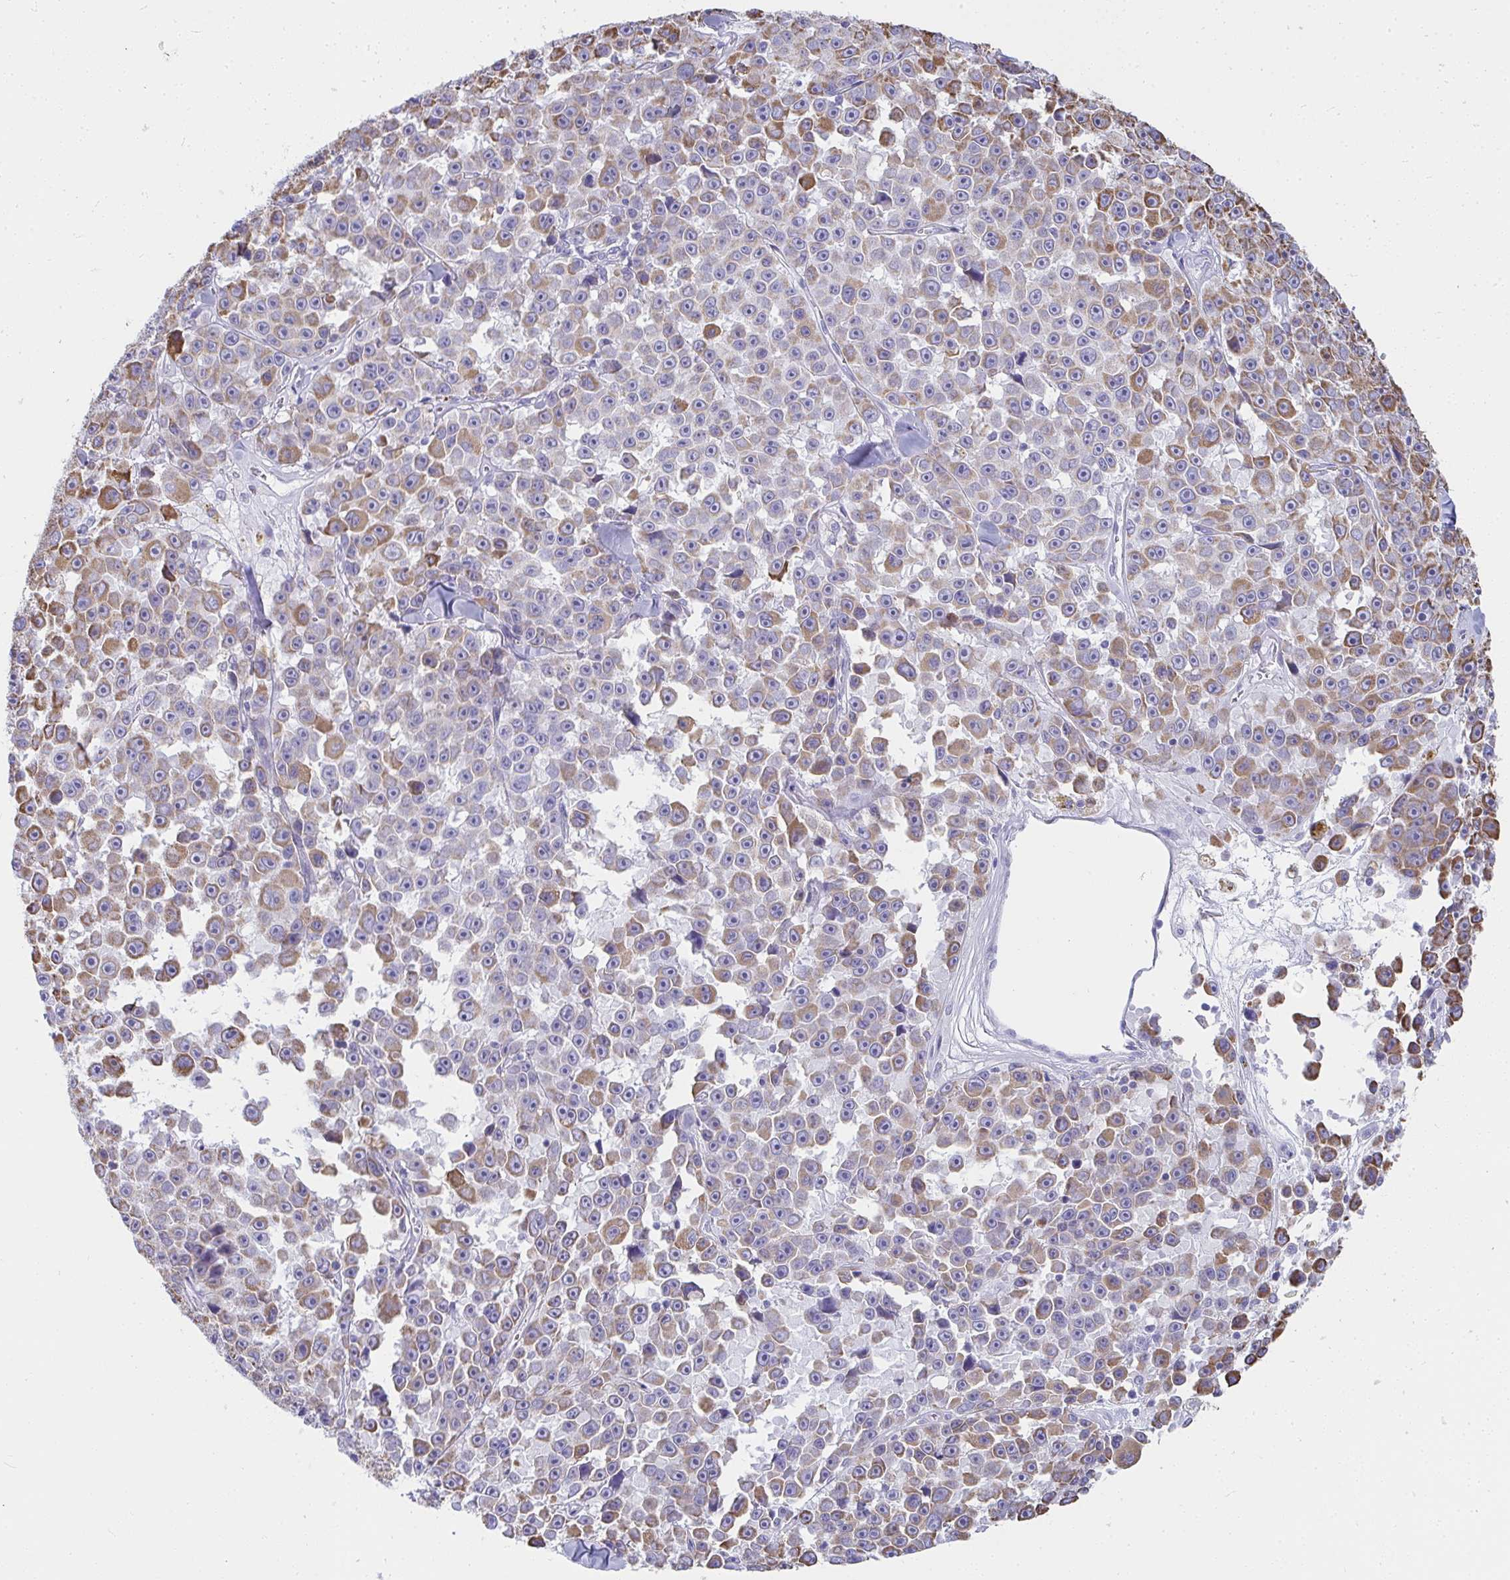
{"staining": {"intensity": "moderate", "quantity": "25%-75%", "location": "cytoplasmic/membranous"}, "tissue": "melanoma", "cell_type": "Tumor cells", "image_type": "cancer", "snomed": [{"axis": "morphology", "description": "Malignant melanoma, NOS"}, {"axis": "topography", "description": "Skin"}], "caption": "An IHC histopathology image of tumor tissue is shown. Protein staining in brown labels moderate cytoplasmic/membranous positivity in melanoma within tumor cells. The staining was performed using DAB (3,3'-diaminobenzidine), with brown indicating positive protein expression. Nuclei are stained blue with hematoxylin.", "gene": "SLC6A1", "patient": {"sex": "female", "age": 66}}